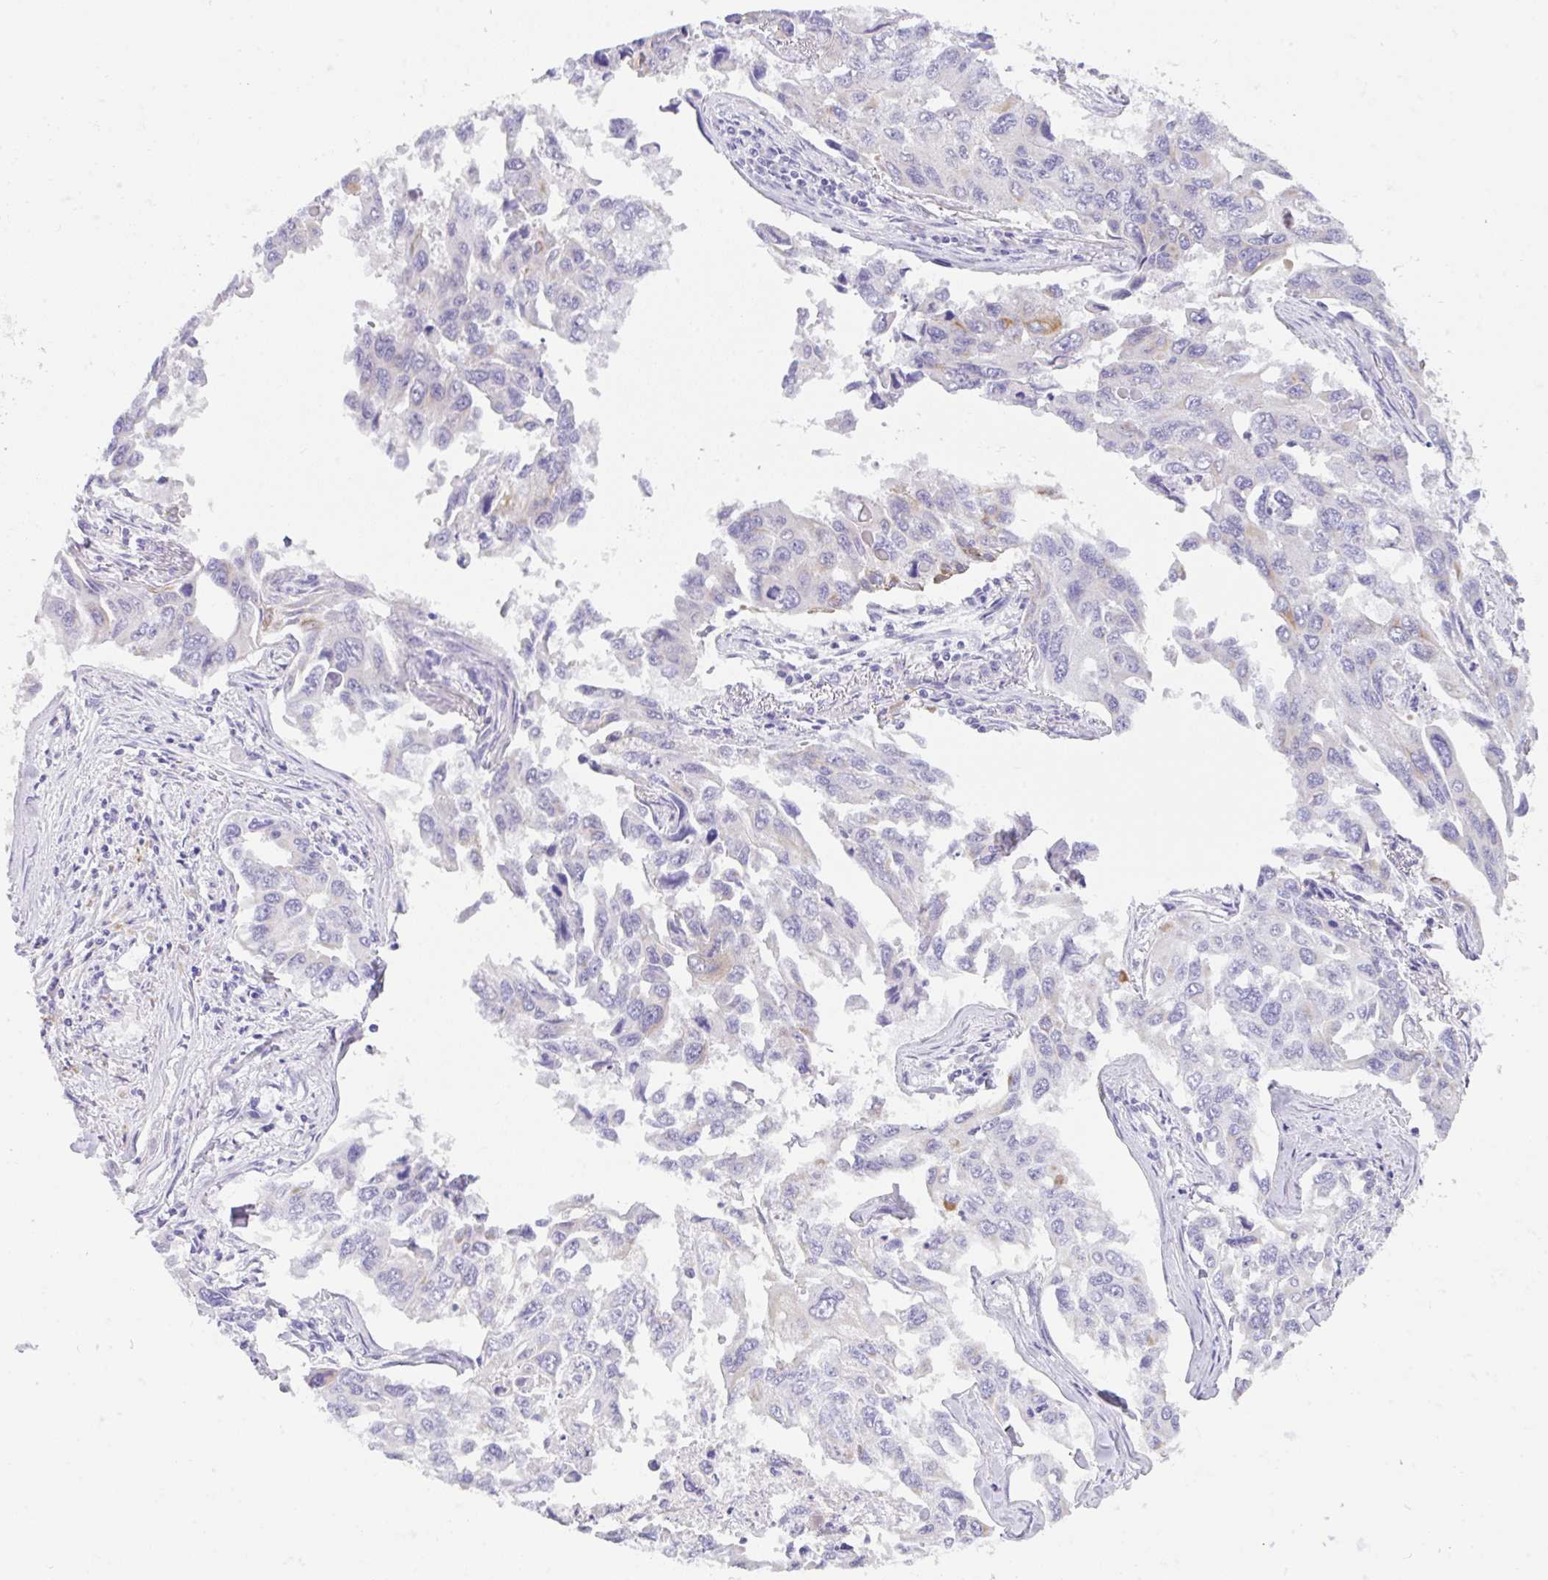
{"staining": {"intensity": "moderate", "quantity": "<25%", "location": "cytoplasmic/membranous"}, "tissue": "lung cancer", "cell_type": "Tumor cells", "image_type": "cancer", "snomed": [{"axis": "morphology", "description": "Adenocarcinoma, NOS"}, {"axis": "topography", "description": "Lung"}], "caption": "DAB (3,3'-diaminobenzidine) immunohistochemical staining of lung cancer (adenocarcinoma) displays moderate cytoplasmic/membranous protein positivity in approximately <25% of tumor cells. (Brightfield microscopy of DAB IHC at high magnification).", "gene": "TRAF4", "patient": {"sex": "male", "age": 64}}